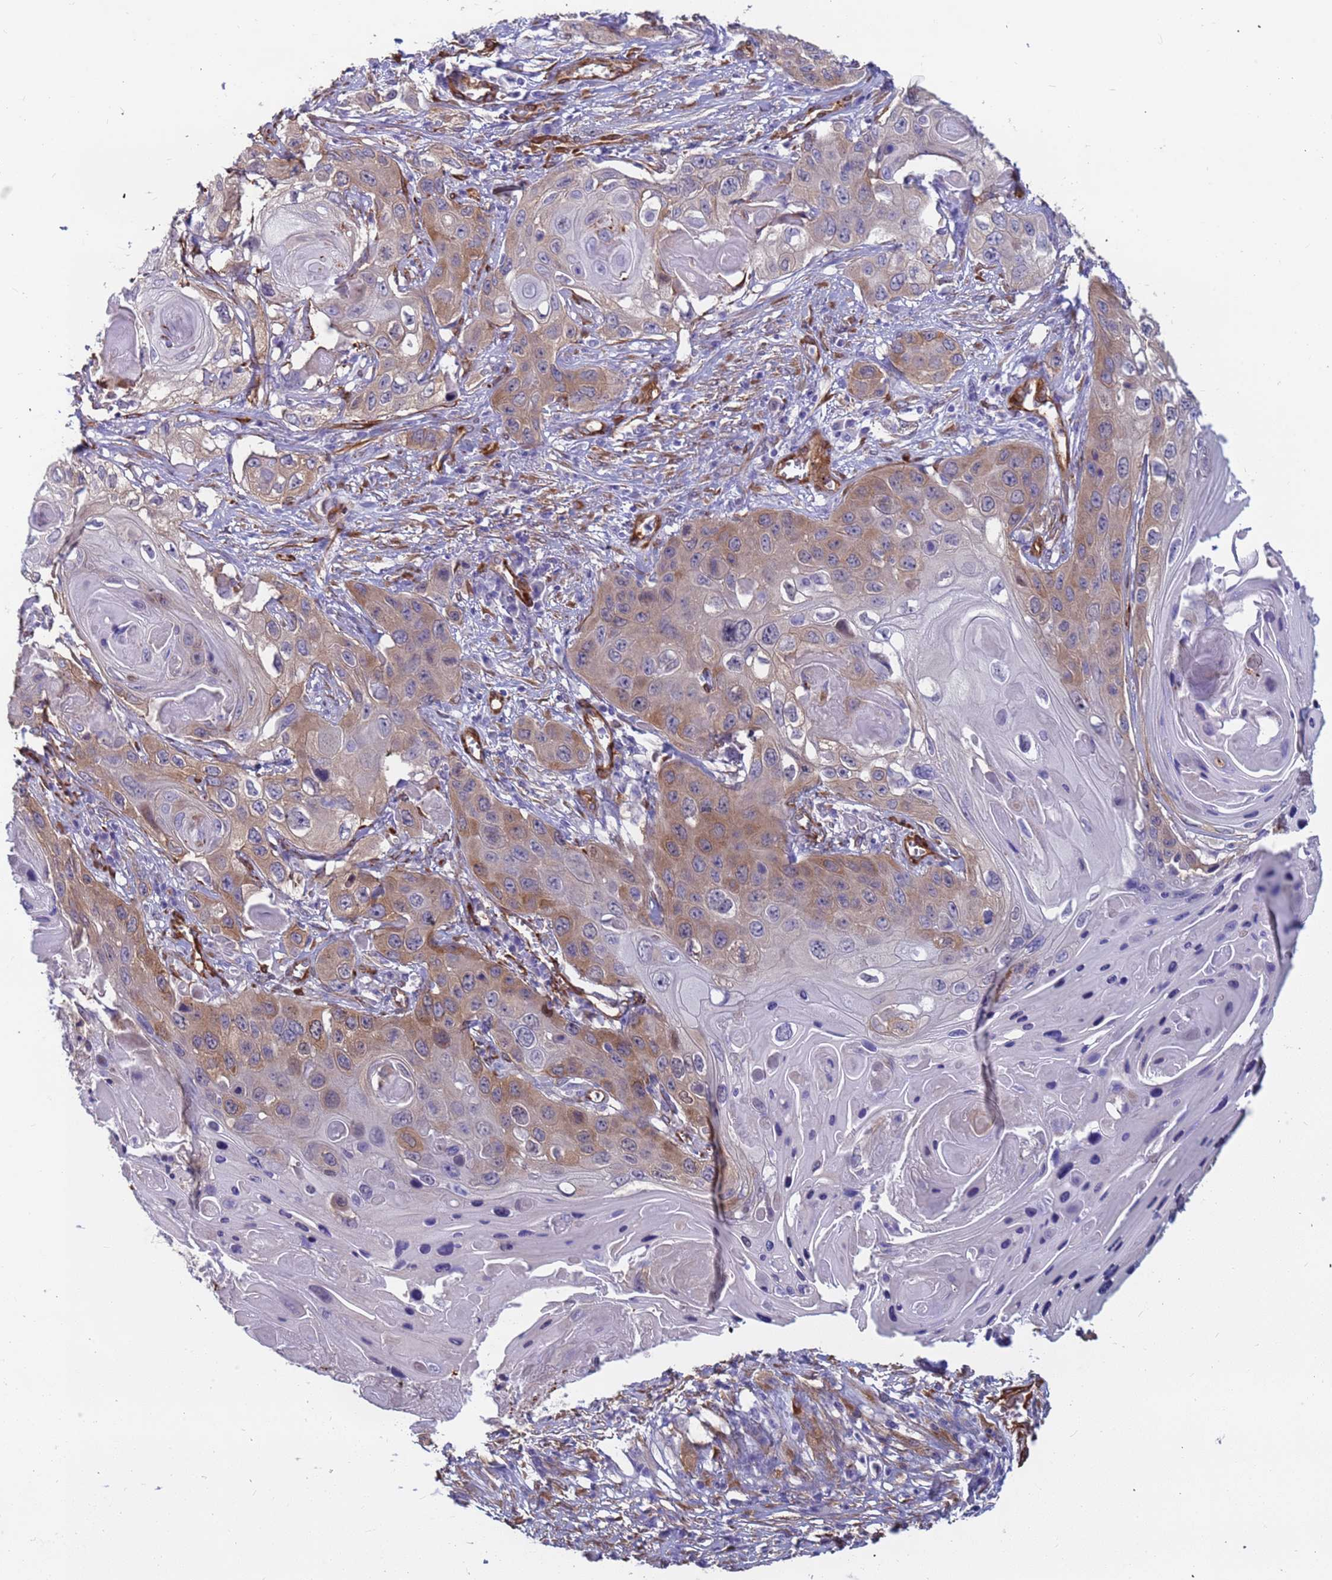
{"staining": {"intensity": "moderate", "quantity": "25%-75%", "location": "cytoplasmic/membranous"}, "tissue": "skin cancer", "cell_type": "Tumor cells", "image_type": "cancer", "snomed": [{"axis": "morphology", "description": "Squamous cell carcinoma, NOS"}, {"axis": "topography", "description": "Skin"}], "caption": "High-power microscopy captured an immunohistochemistry photomicrograph of skin cancer (squamous cell carcinoma), revealing moderate cytoplasmic/membranous staining in about 25%-75% of tumor cells.", "gene": "EHD2", "patient": {"sex": "male", "age": 55}}